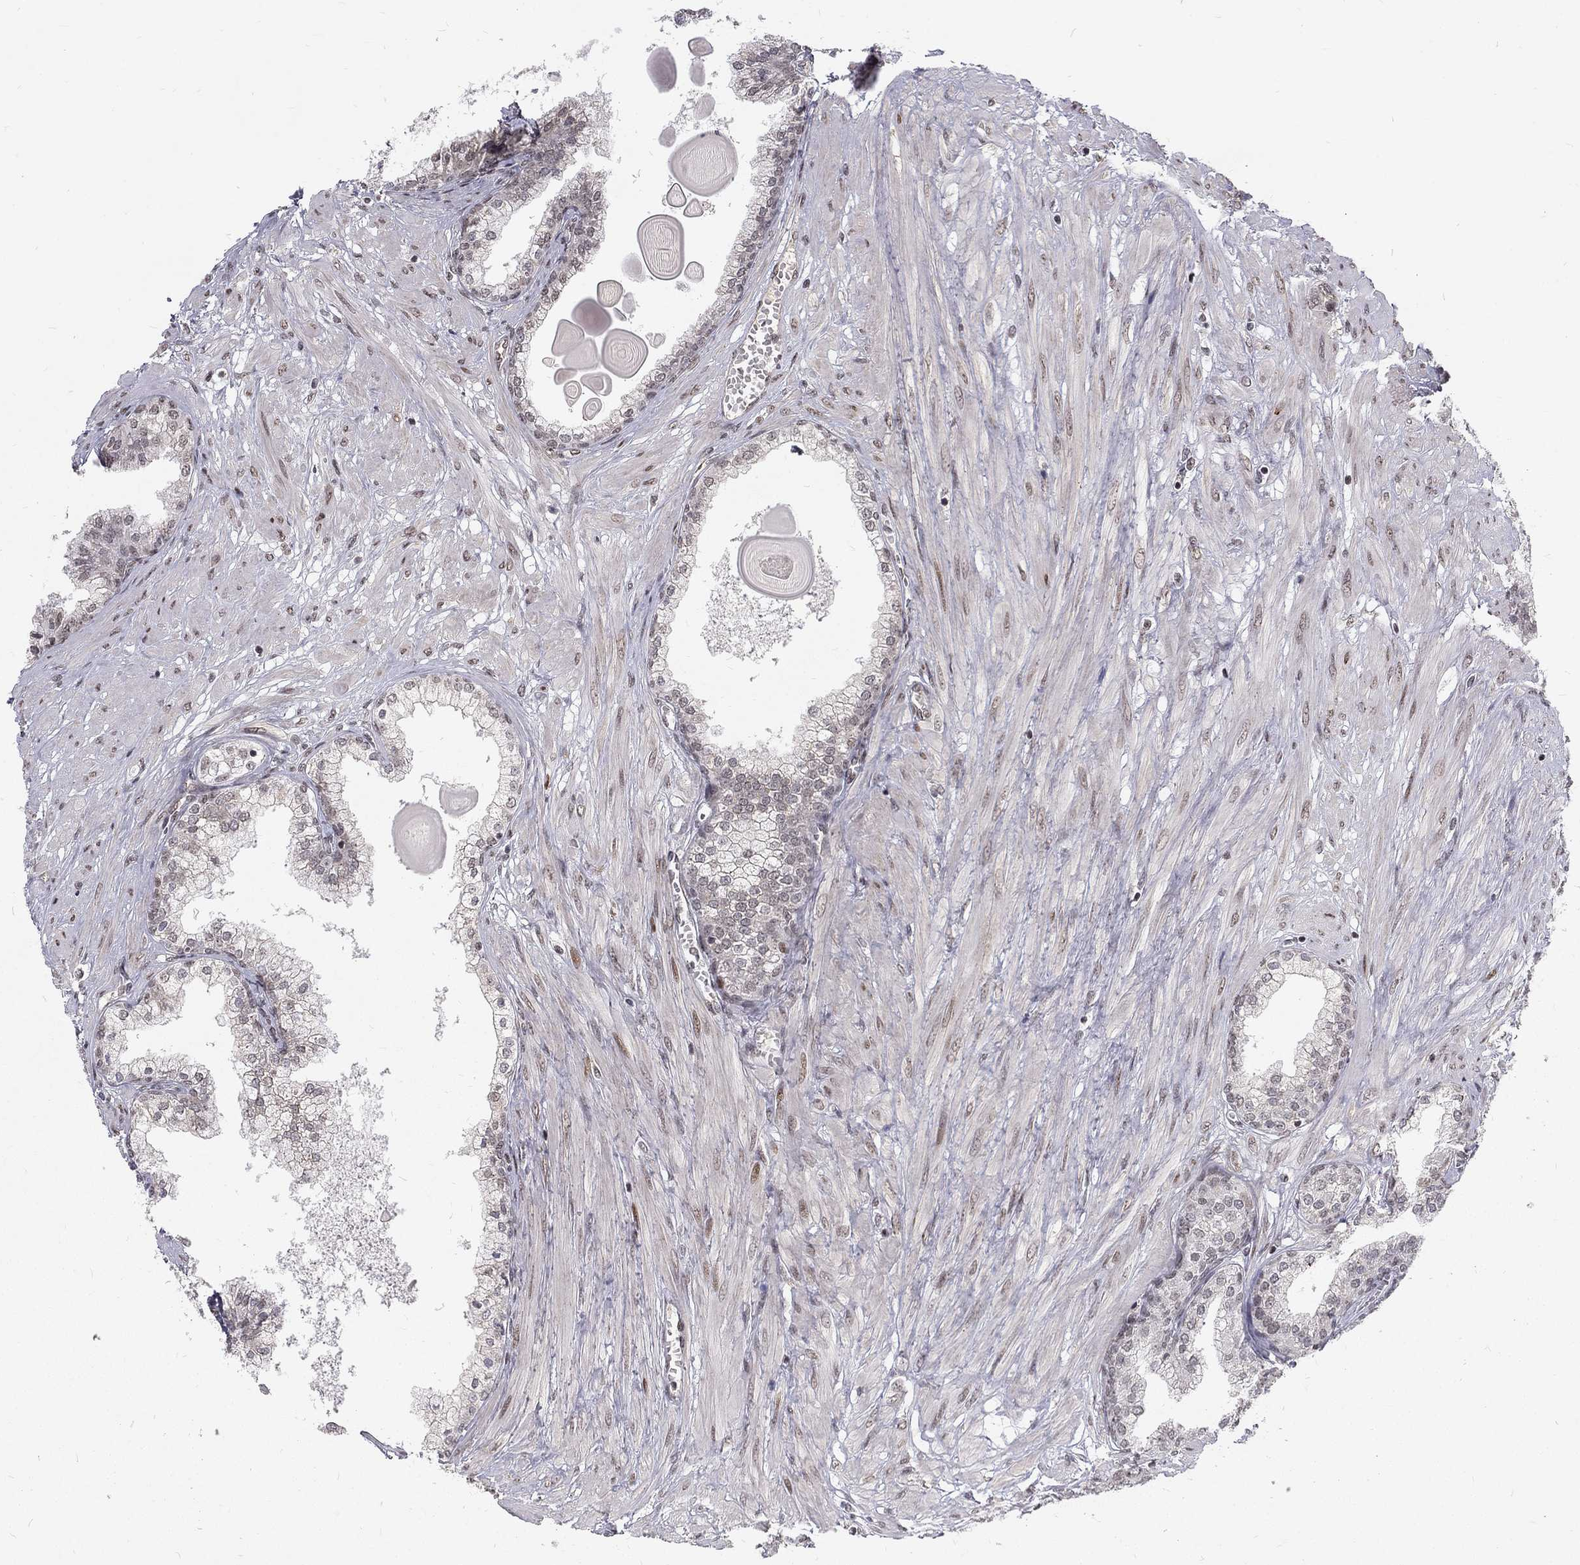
{"staining": {"intensity": "negative", "quantity": "none", "location": "none"}, "tissue": "prostate cancer", "cell_type": "Tumor cells", "image_type": "cancer", "snomed": [{"axis": "morphology", "description": "Adenocarcinoma, NOS"}, {"axis": "topography", "description": "Prostate"}], "caption": "Tumor cells show no significant protein staining in prostate cancer.", "gene": "TCEAL1", "patient": {"sex": "male", "age": 67}}